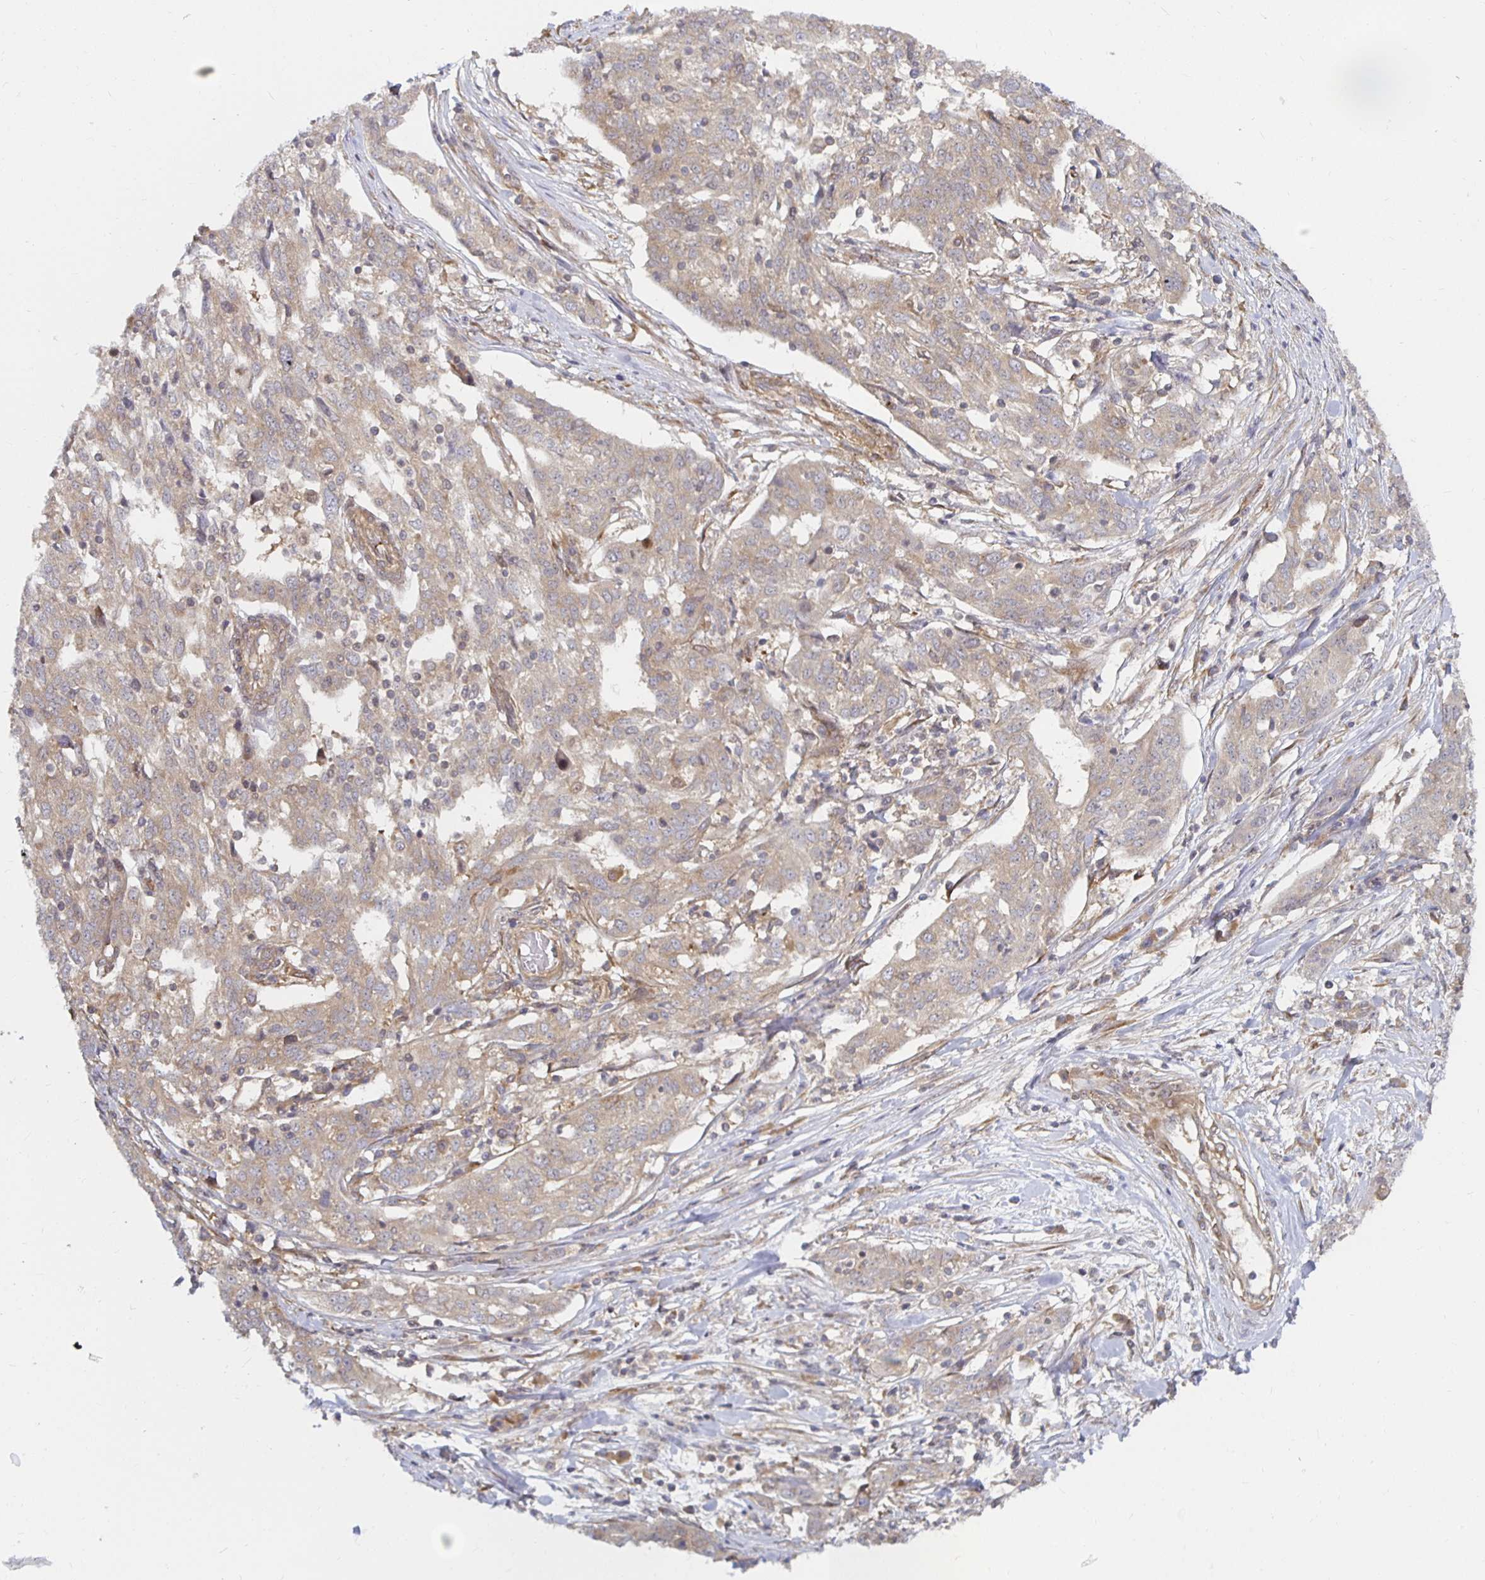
{"staining": {"intensity": "weak", "quantity": ">75%", "location": "cytoplasmic/membranous"}, "tissue": "ovarian cancer", "cell_type": "Tumor cells", "image_type": "cancer", "snomed": [{"axis": "morphology", "description": "Cystadenocarcinoma, serous, NOS"}, {"axis": "topography", "description": "Ovary"}], "caption": "IHC photomicrograph of ovarian cancer stained for a protein (brown), which exhibits low levels of weak cytoplasmic/membranous expression in about >75% of tumor cells.", "gene": "PDAP1", "patient": {"sex": "female", "age": 67}}